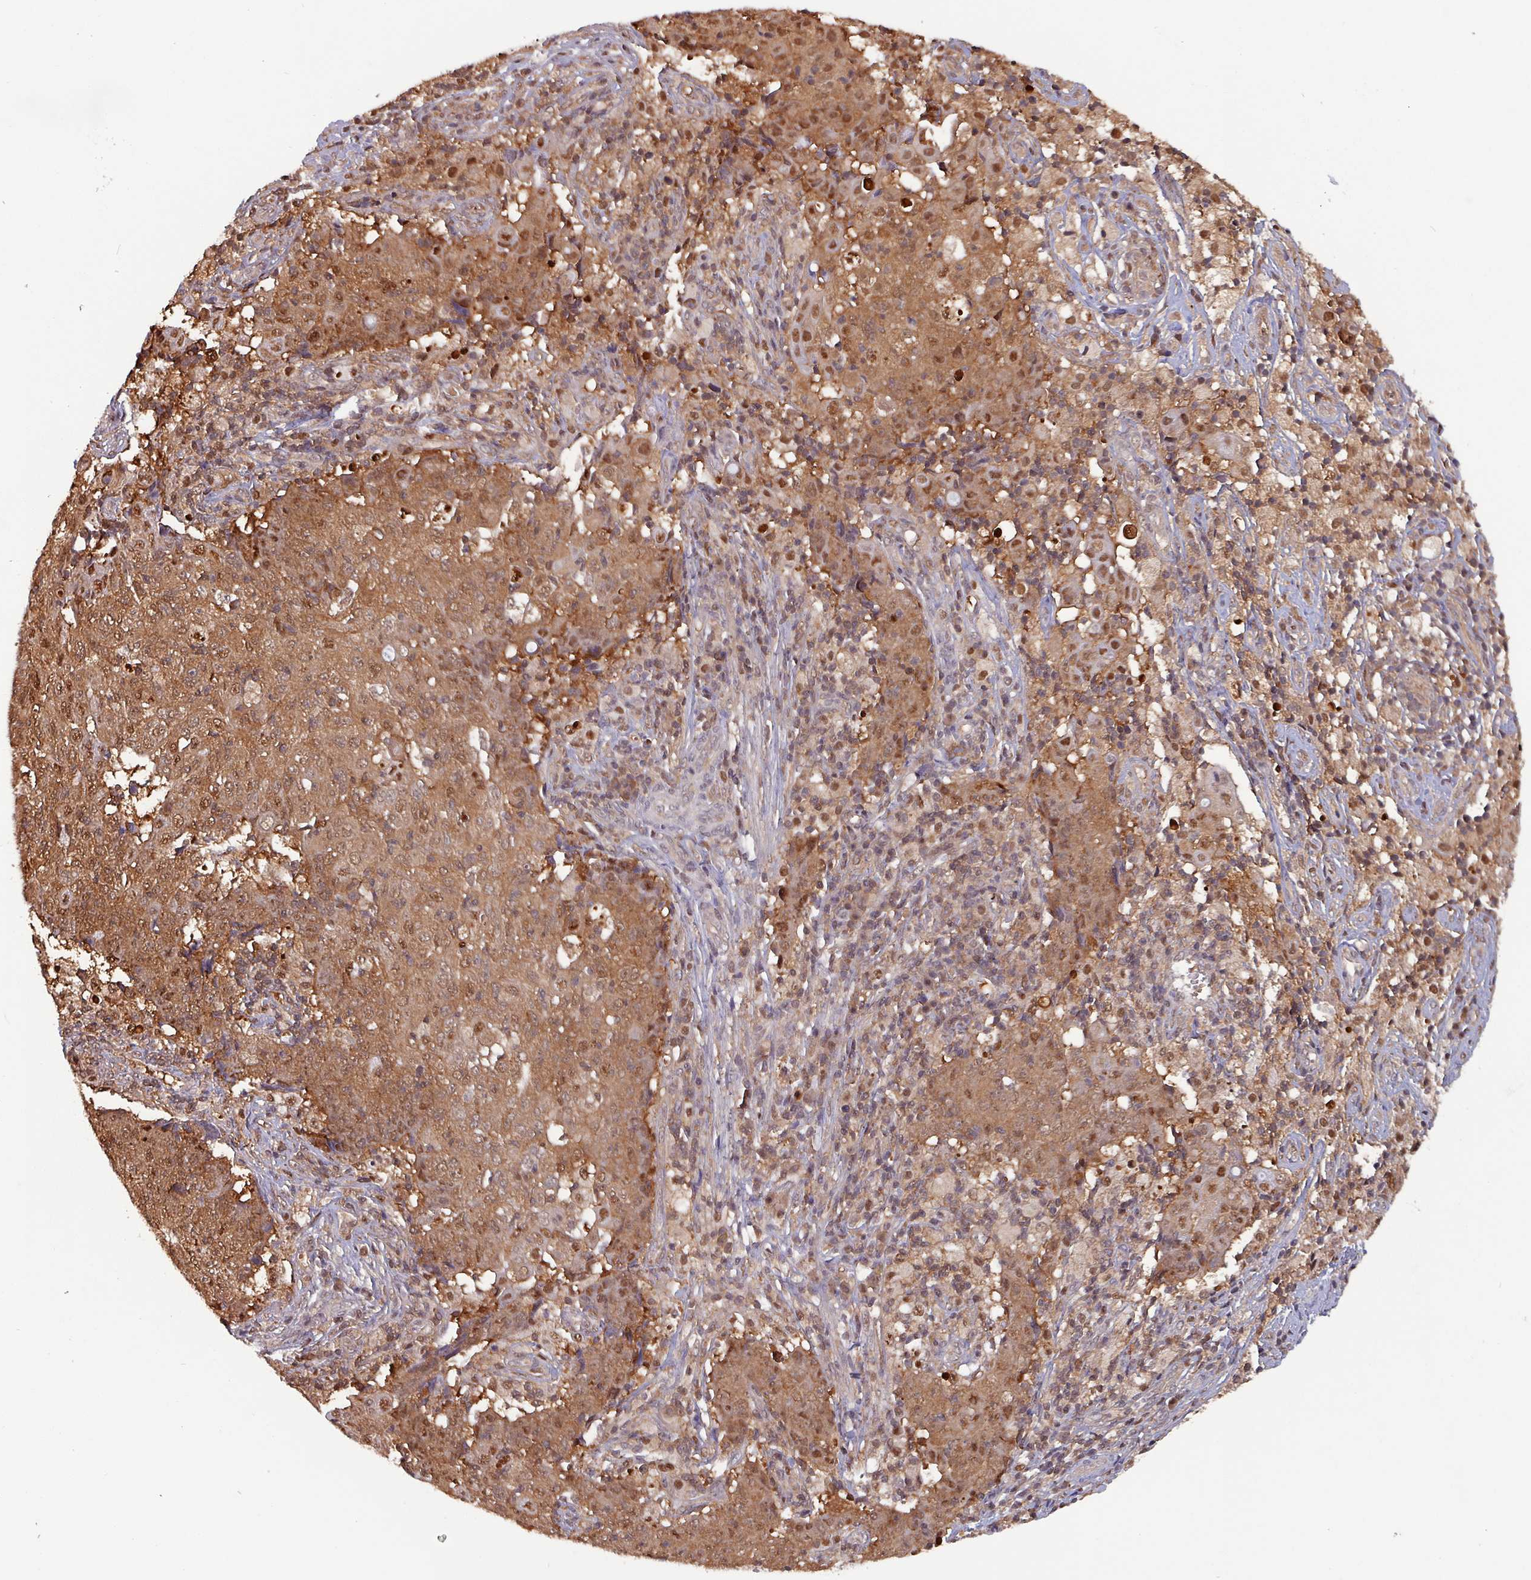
{"staining": {"intensity": "moderate", "quantity": ">75%", "location": "cytoplasmic/membranous,nuclear"}, "tissue": "ovarian cancer", "cell_type": "Tumor cells", "image_type": "cancer", "snomed": [{"axis": "morphology", "description": "Carcinoma, endometroid"}, {"axis": "topography", "description": "Ovary"}], "caption": "Moderate cytoplasmic/membranous and nuclear protein staining is present in about >75% of tumor cells in ovarian endometroid carcinoma.", "gene": "PSMB8", "patient": {"sex": "female", "age": 42}}